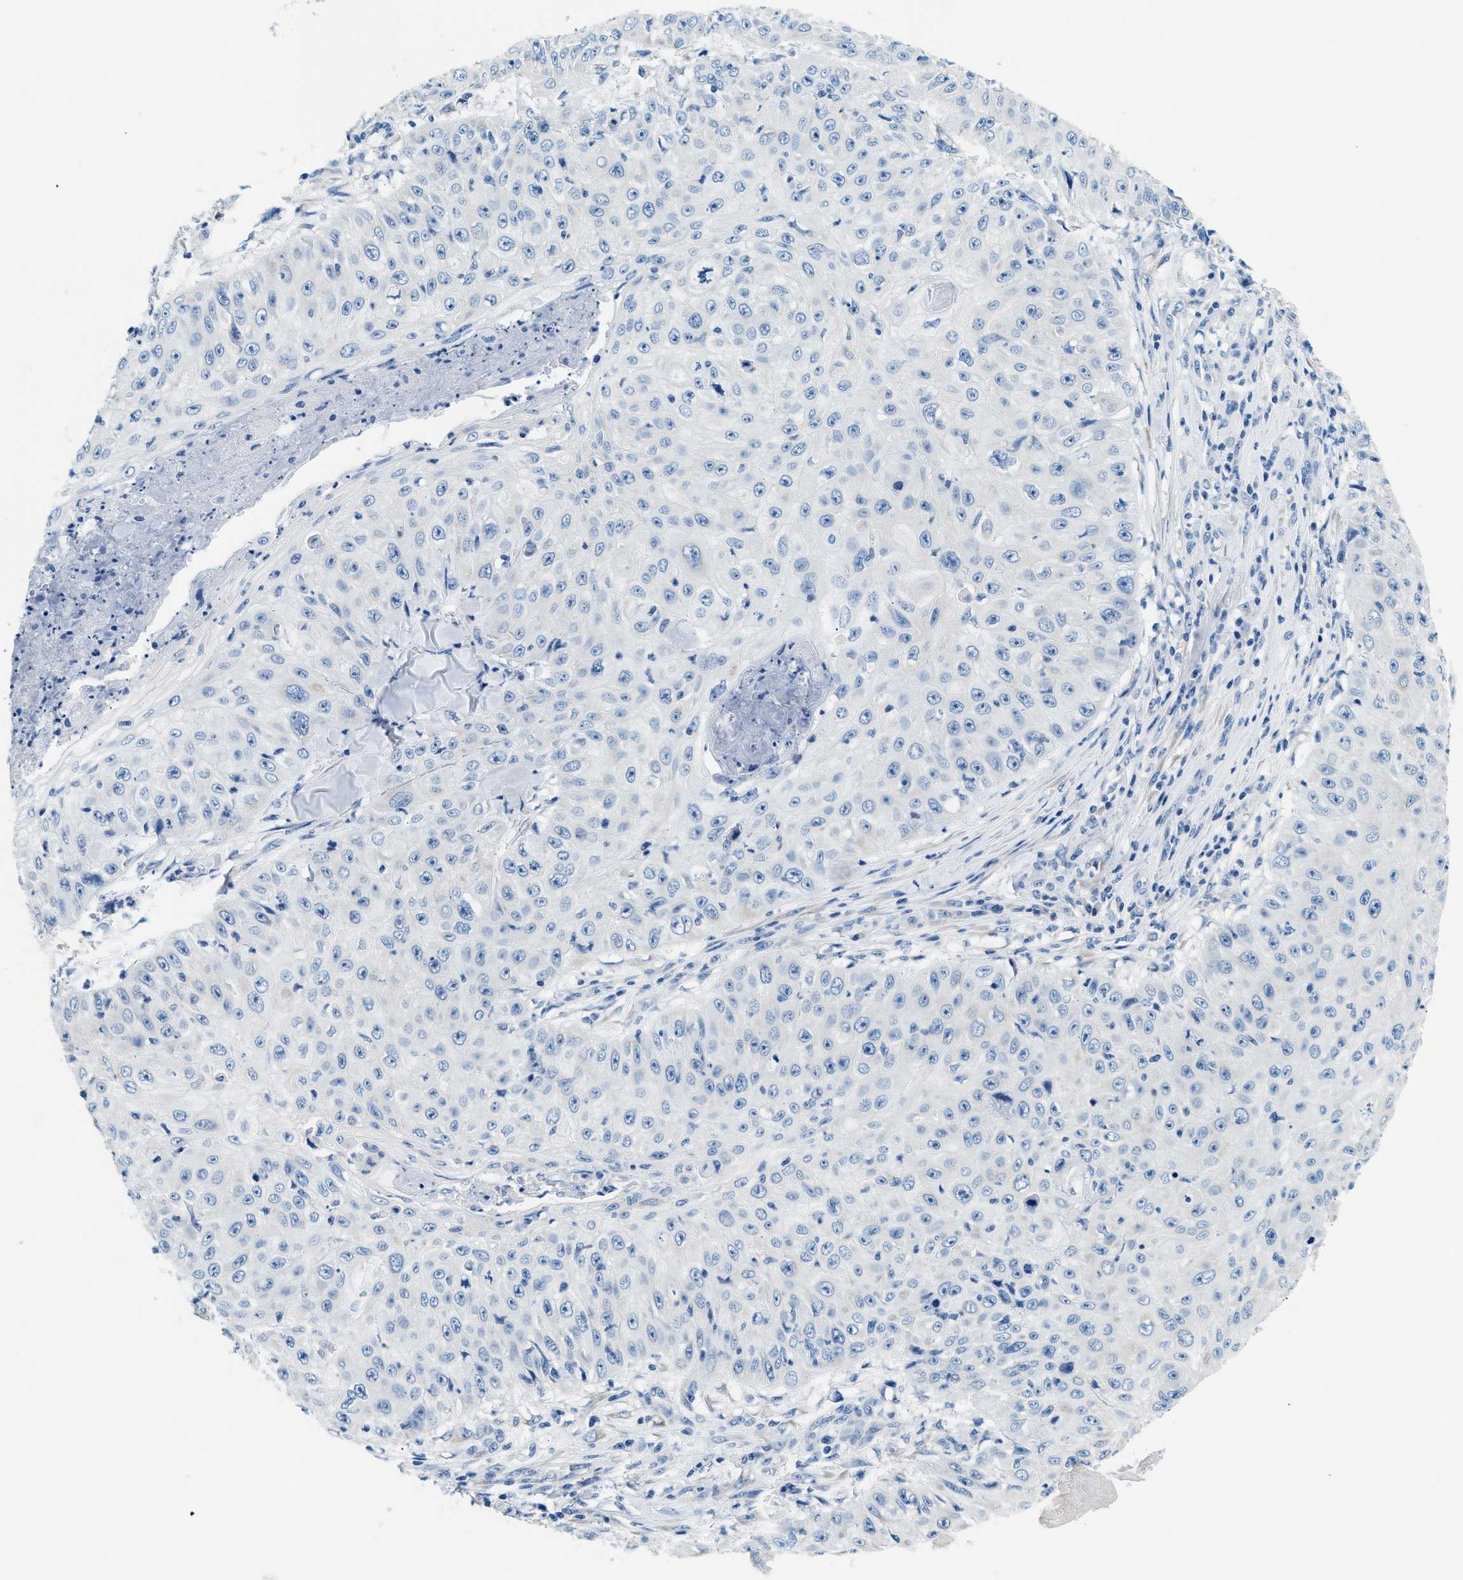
{"staining": {"intensity": "negative", "quantity": "none", "location": "none"}, "tissue": "skin cancer", "cell_type": "Tumor cells", "image_type": "cancer", "snomed": [{"axis": "morphology", "description": "Squamous cell carcinoma, NOS"}, {"axis": "topography", "description": "Skin"}], "caption": "Immunohistochemistry of human squamous cell carcinoma (skin) exhibits no expression in tumor cells. Nuclei are stained in blue.", "gene": "CLDN18", "patient": {"sex": "male", "age": 86}}